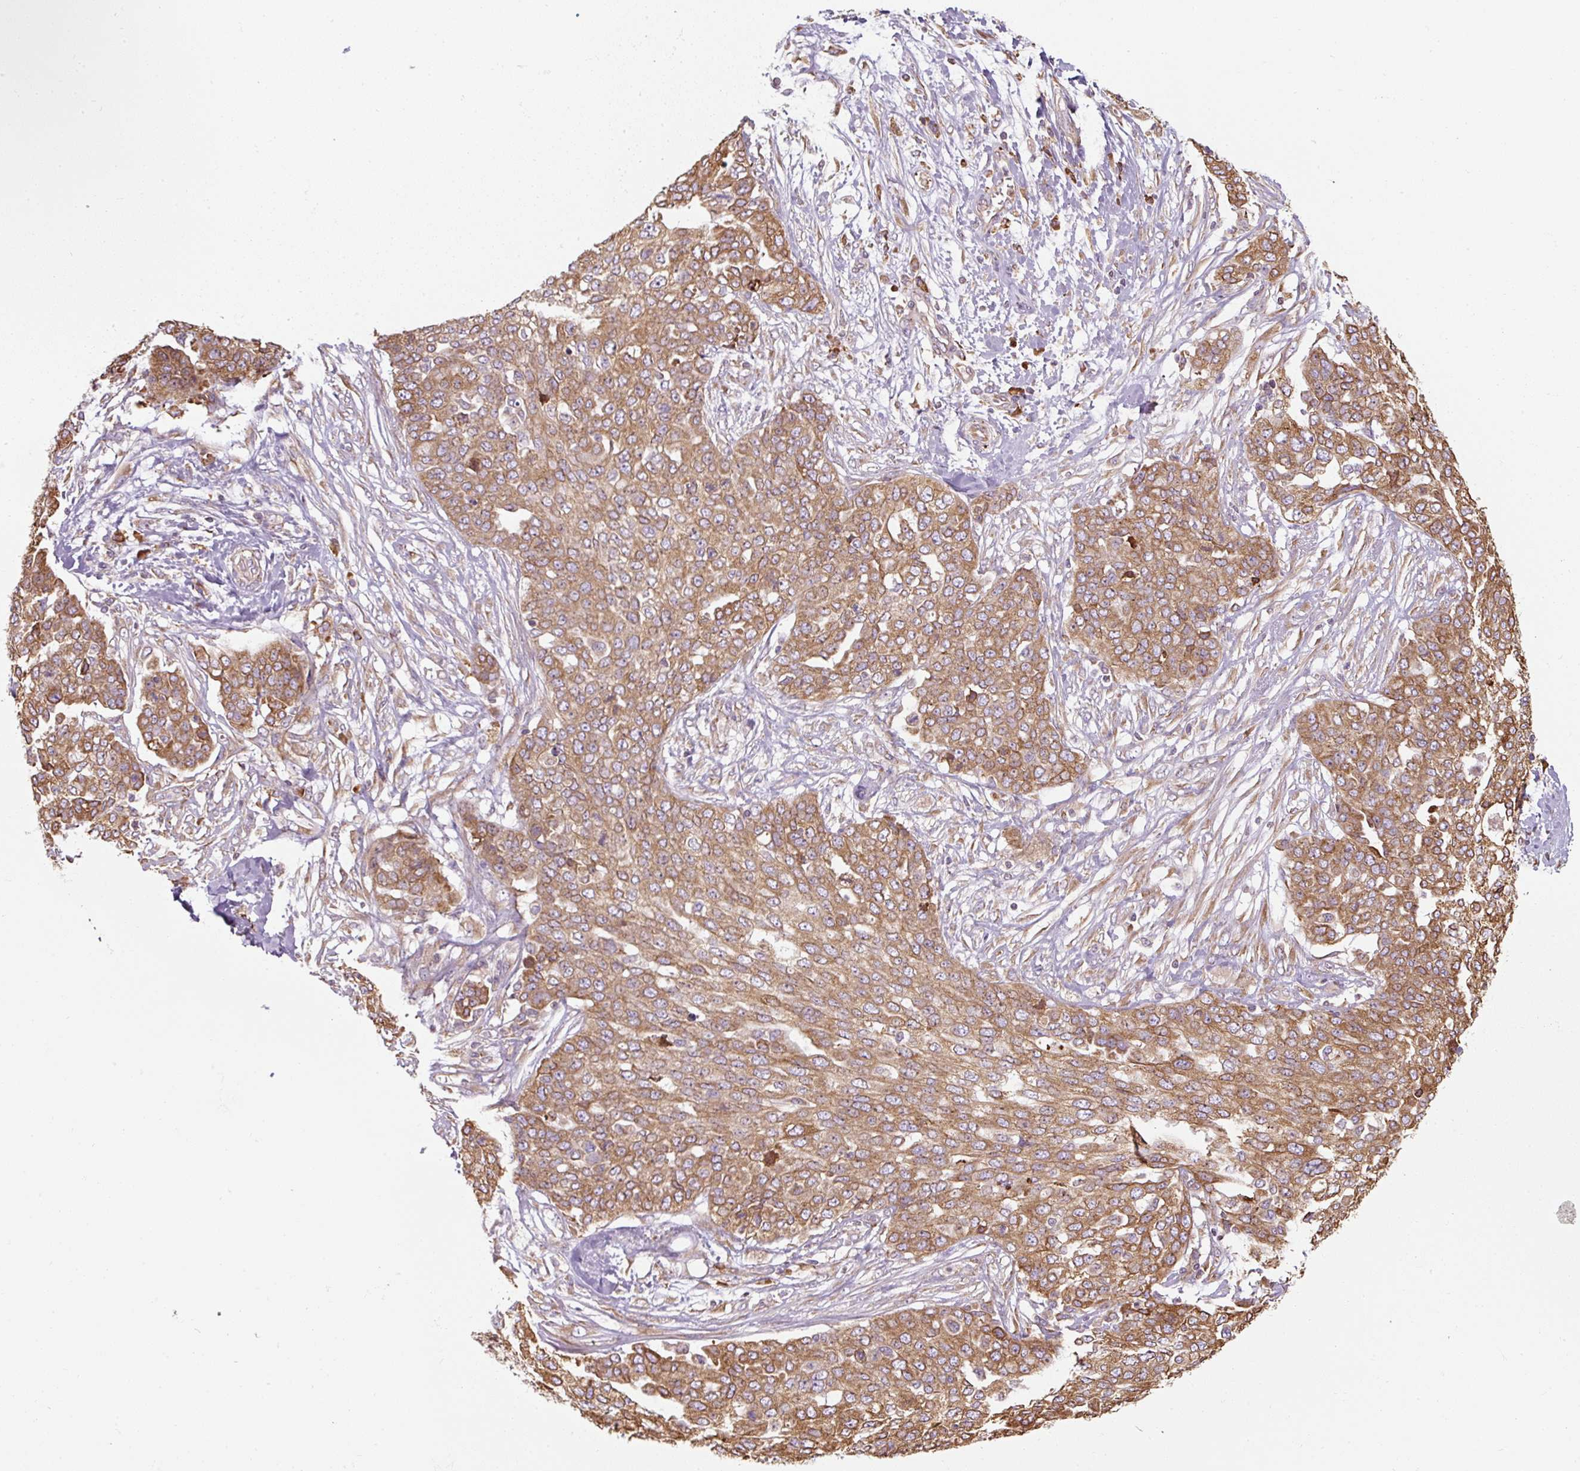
{"staining": {"intensity": "moderate", "quantity": ">75%", "location": "cytoplasmic/membranous"}, "tissue": "ovarian cancer", "cell_type": "Tumor cells", "image_type": "cancer", "snomed": [{"axis": "morphology", "description": "Cystadenocarcinoma, serous, NOS"}, {"axis": "topography", "description": "Soft tissue"}, {"axis": "topography", "description": "Ovary"}], "caption": "Immunohistochemistry (IHC) (DAB (3,3'-diaminobenzidine)) staining of human ovarian cancer (serous cystadenocarcinoma) displays moderate cytoplasmic/membranous protein expression in approximately >75% of tumor cells.", "gene": "PRKCSH", "patient": {"sex": "female", "age": 57}}